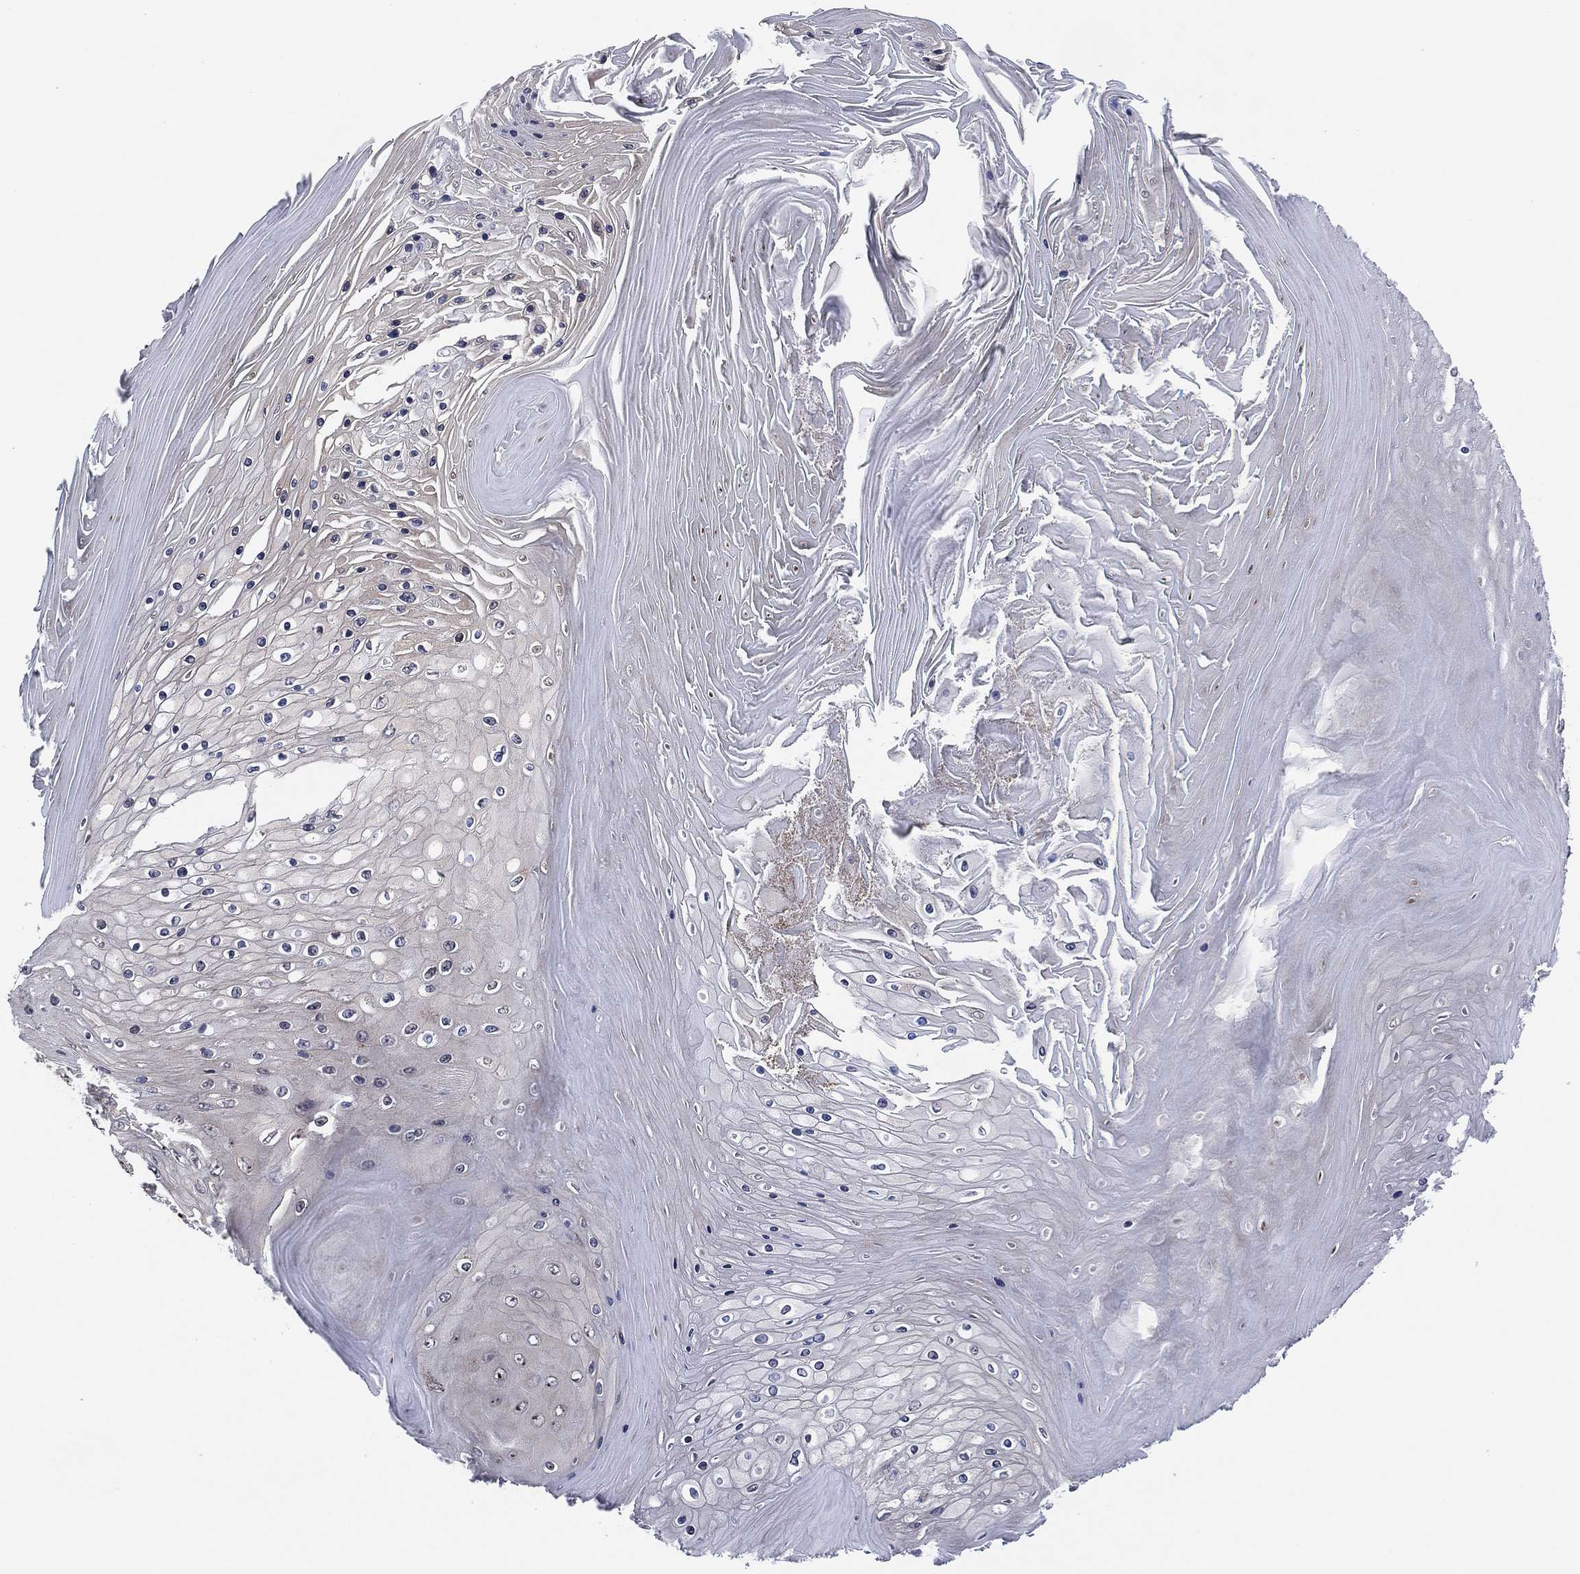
{"staining": {"intensity": "negative", "quantity": "none", "location": "none"}, "tissue": "skin cancer", "cell_type": "Tumor cells", "image_type": "cancer", "snomed": [{"axis": "morphology", "description": "Squamous cell carcinoma, NOS"}, {"axis": "topography", "description": "Skin"}], "caption": "High power microscopy photomicrograph of an immunohistochemistry (IHC) histopathology image of squamous cell carcinoma (skin), revealing no significant positivity in tumor cells. Nuclei are stained in blue.", "gene": "FAM104A", "patient": {"sex": "male", "age": 62}}